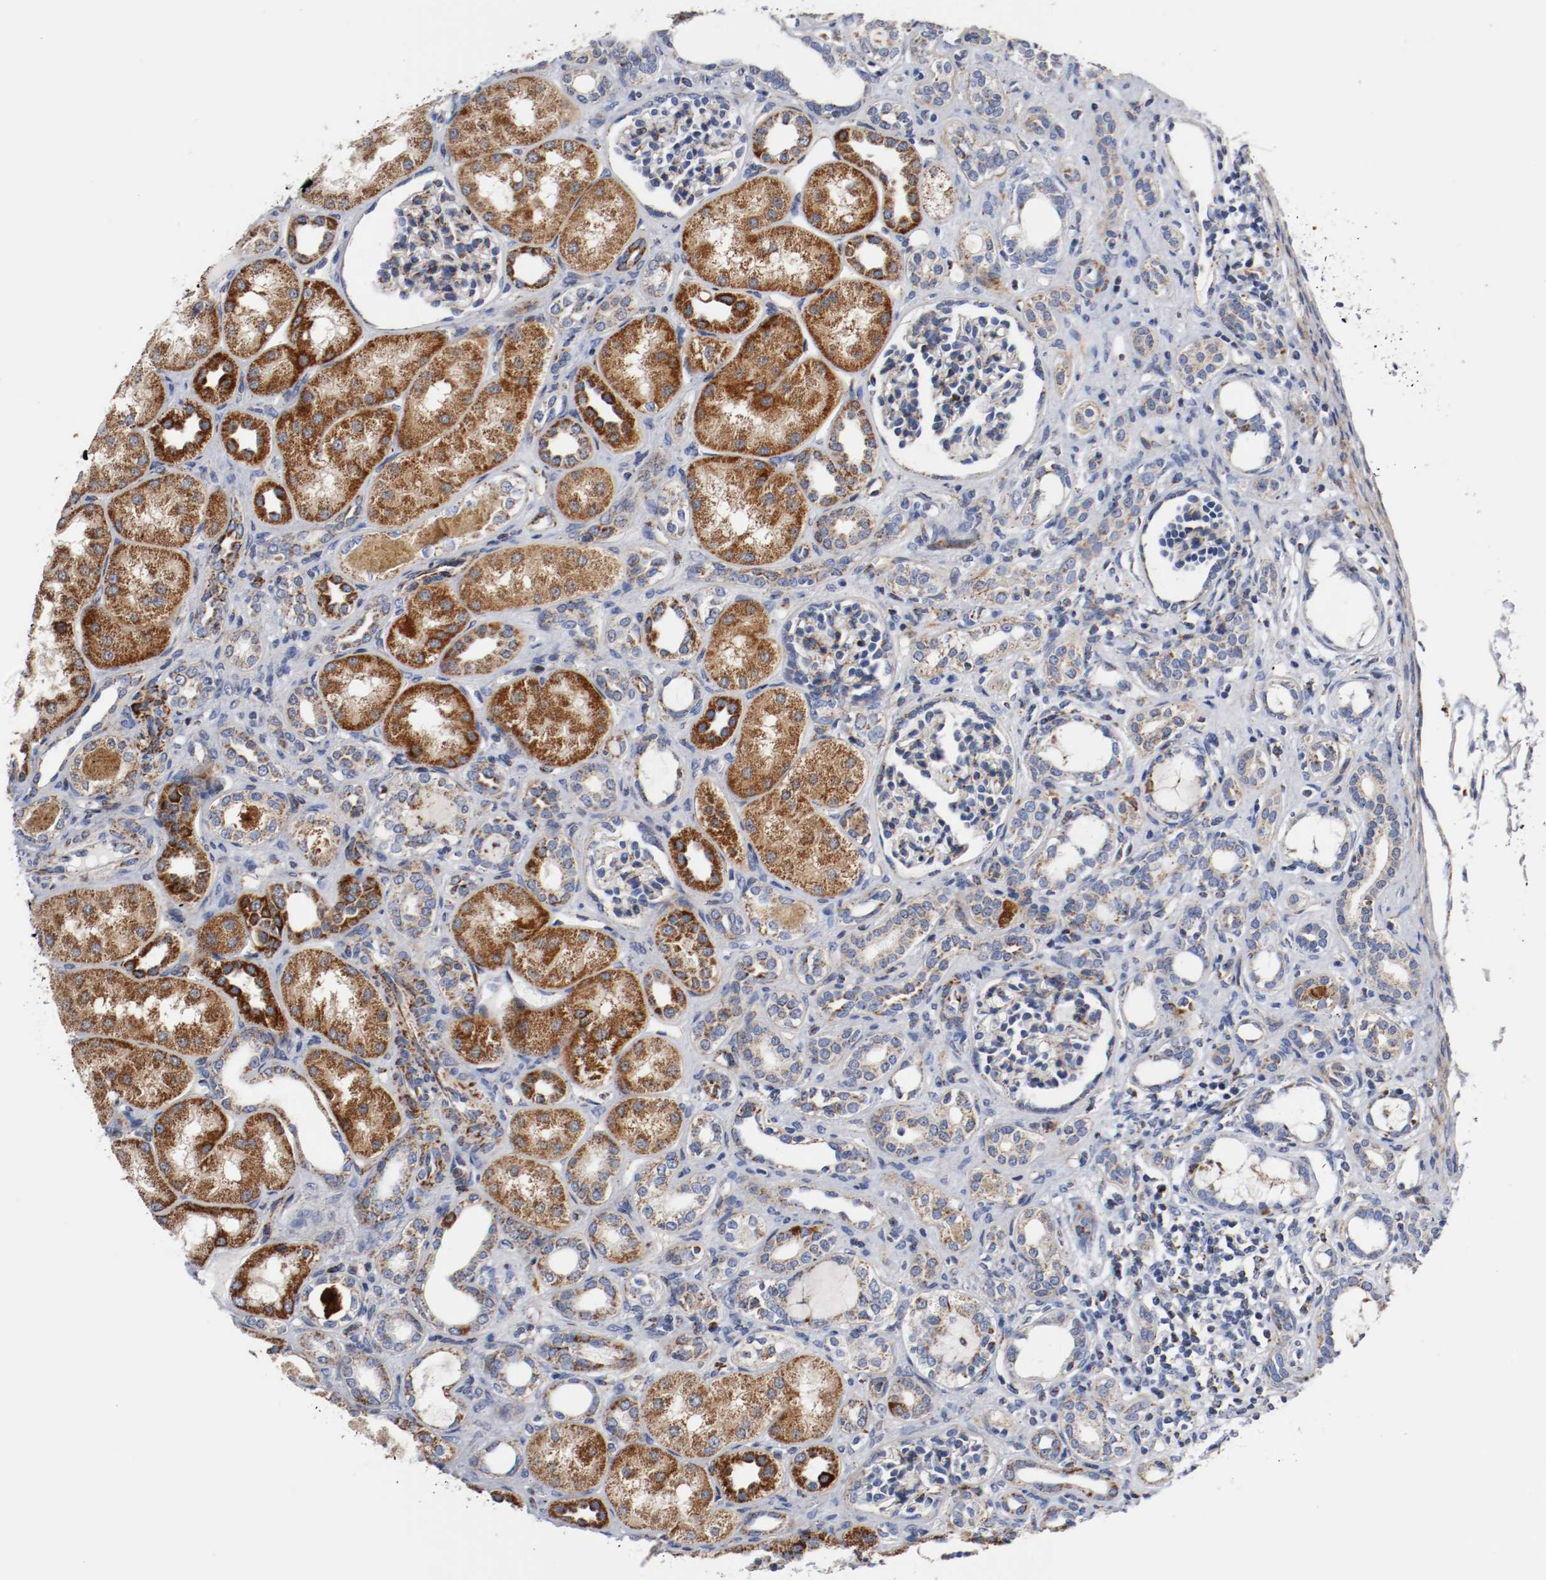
{"staining": {"intensity": "weak", "quantity": "25%-75%", "location": "cytoplasmic/membranous"}, "tissue": "kidney", "cell_type": "Cells in glomeruli", "image_type": "normal", "snomed": [{"axis": "morphology", "description": "Normal tissue, NOS"}, {"axis": "topography", "description": "Kidney"}], "caption": "Immunohistochemistry histopathology image of normal kidney stained for a protein (brown), which displays low levels of weak cytoplasmic/membranous expression in approximately 25%-75% of cells in glomeruli.", "gene": "TUBD1", "patient": {"sex": "male", "age": 7}}